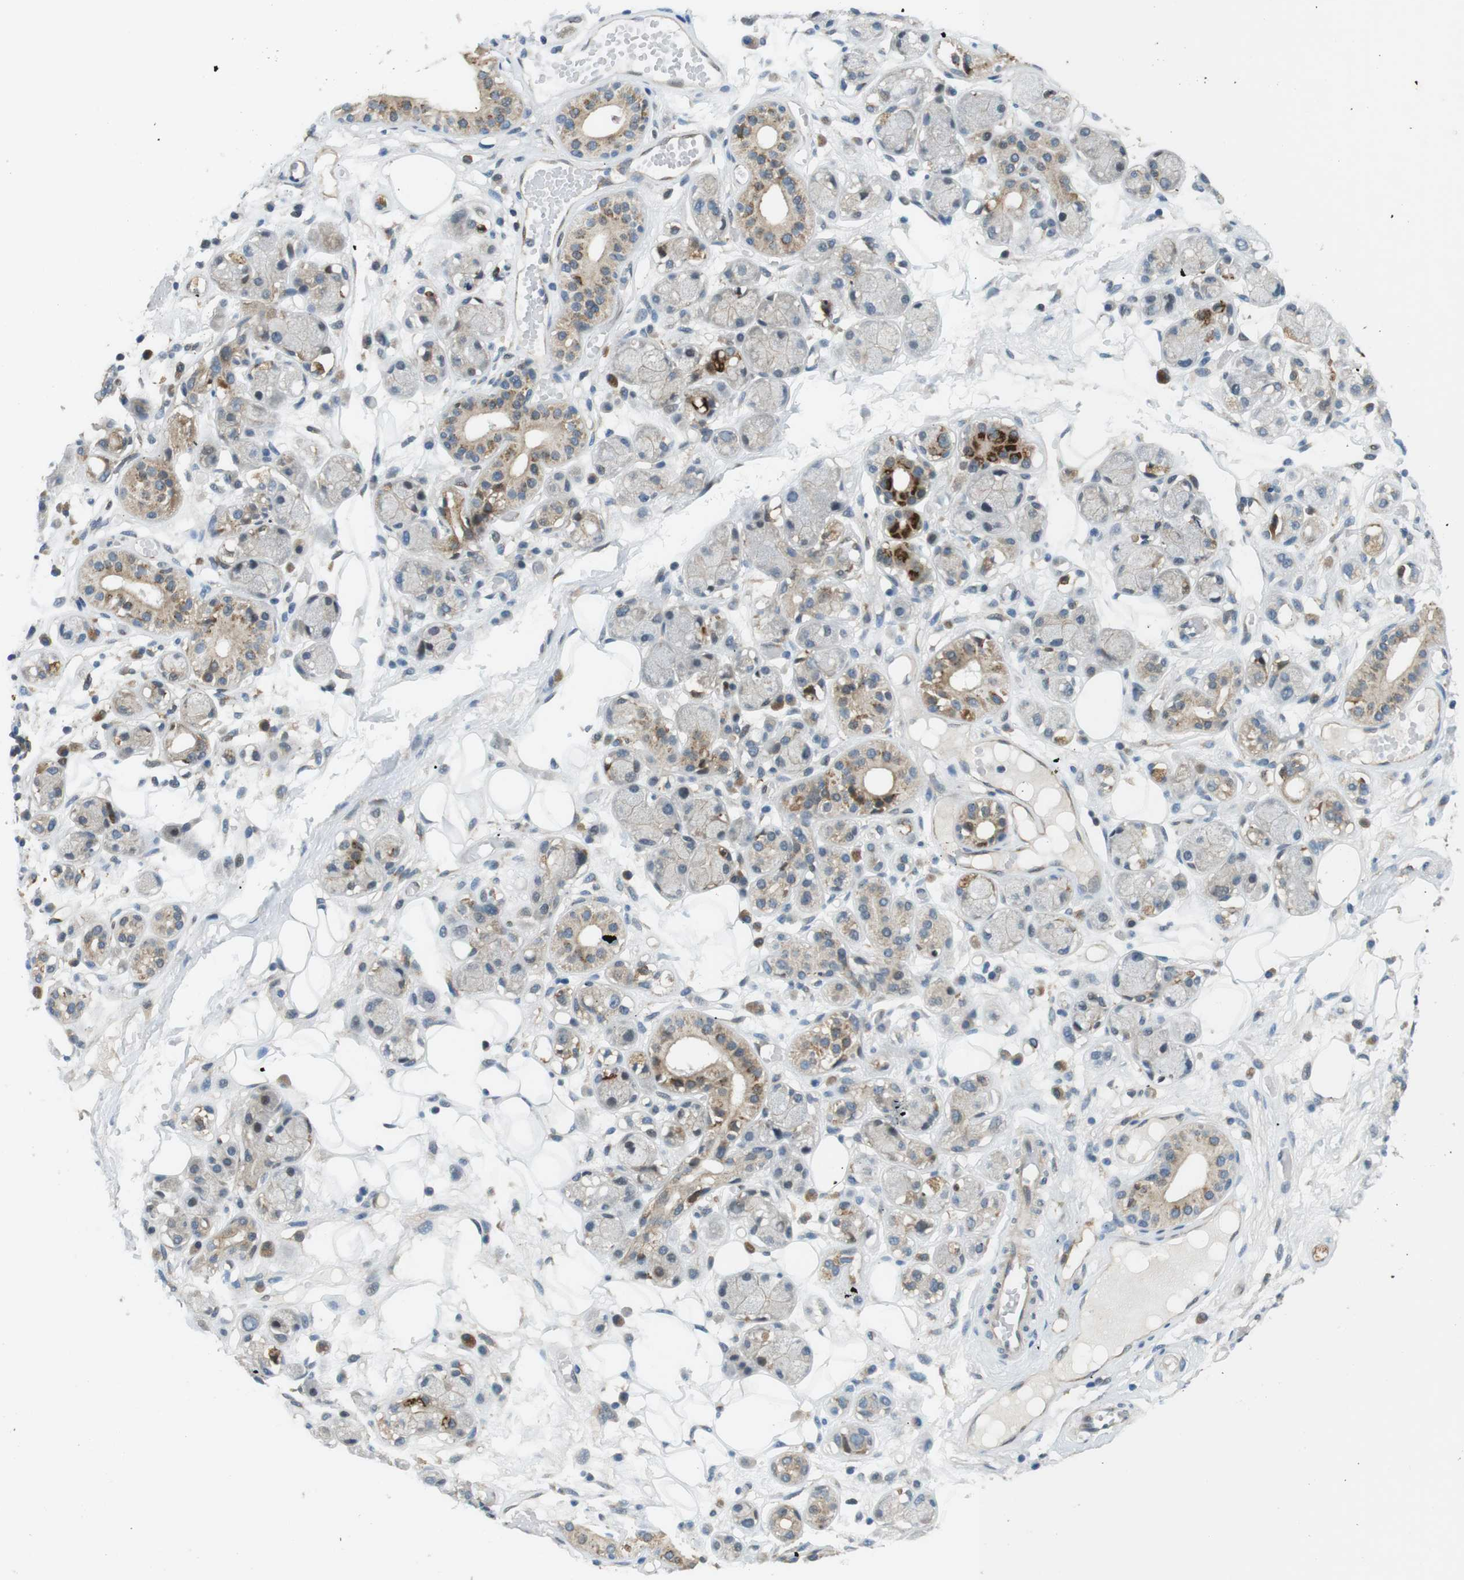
{"staining": {"intensity": "negative", "quantity": "none", "location": "none"}, "tissue": "adipose tissue", "cell_type": "Adipocytes", "image_type": "normal", "snomed": [{"axis": "morphology", "description": "Normal tissue, NOS"}, {"axis": "morphology", "description": "Inflammation, NOS"}, {"axis": "topography", "description": "Vascular tissue"}, {"axis": "topography", "description": "Salivary gland"}], "caption": "DAB (3,3'-diaminobenzidine) immunohistochemical staining of unremarkable human adipose tissue exhibits no significant expression in adipocytes. (Stains: DAB (3,3'-diaminobenzidine) IHC with hematoxylin counter stain, Microscopy: brightfield microscopy at high magnification).", "gene": "PALD1", "patient": {"sex": "female", "age": 75}}